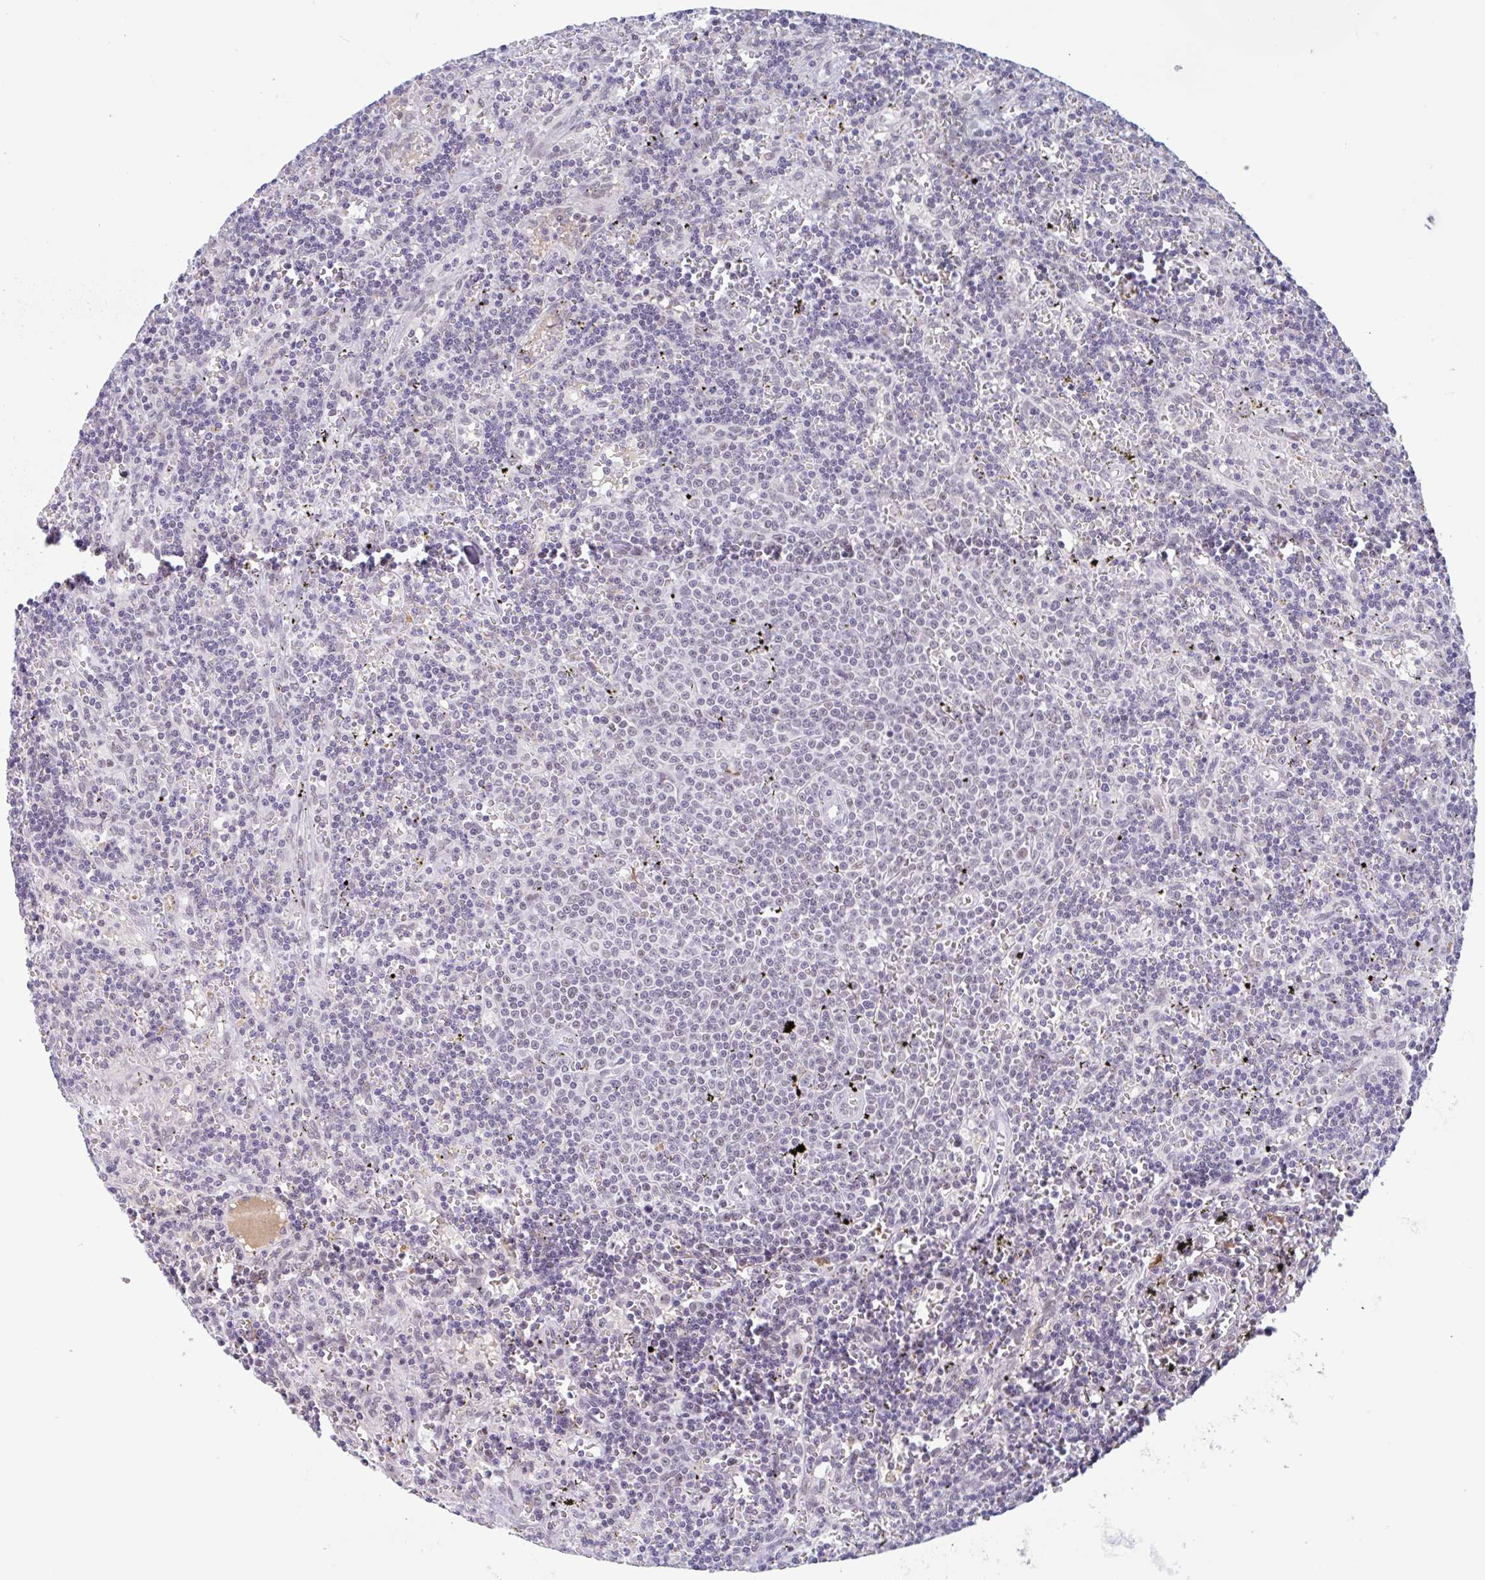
{"staining": {"intensity": "negative", "quantity": "none", "location": "none"}, "tissue": "lymphoma", "cell_type": "Tumor cells", "image_type": "cancer", "snomed": [{"axis": "morphology", "description": "Malignant lymphoma, non-Hodgkin's type, Low grade"}, {"axis": "topography", "description": "Spleen"}], "caption": "This is an immunohistochemistry (IHC) micrograph of lymphoma. There is no positivity in tumor cells.", "gene": "PLG", "patient": {"sex": "male", "age": 60}}